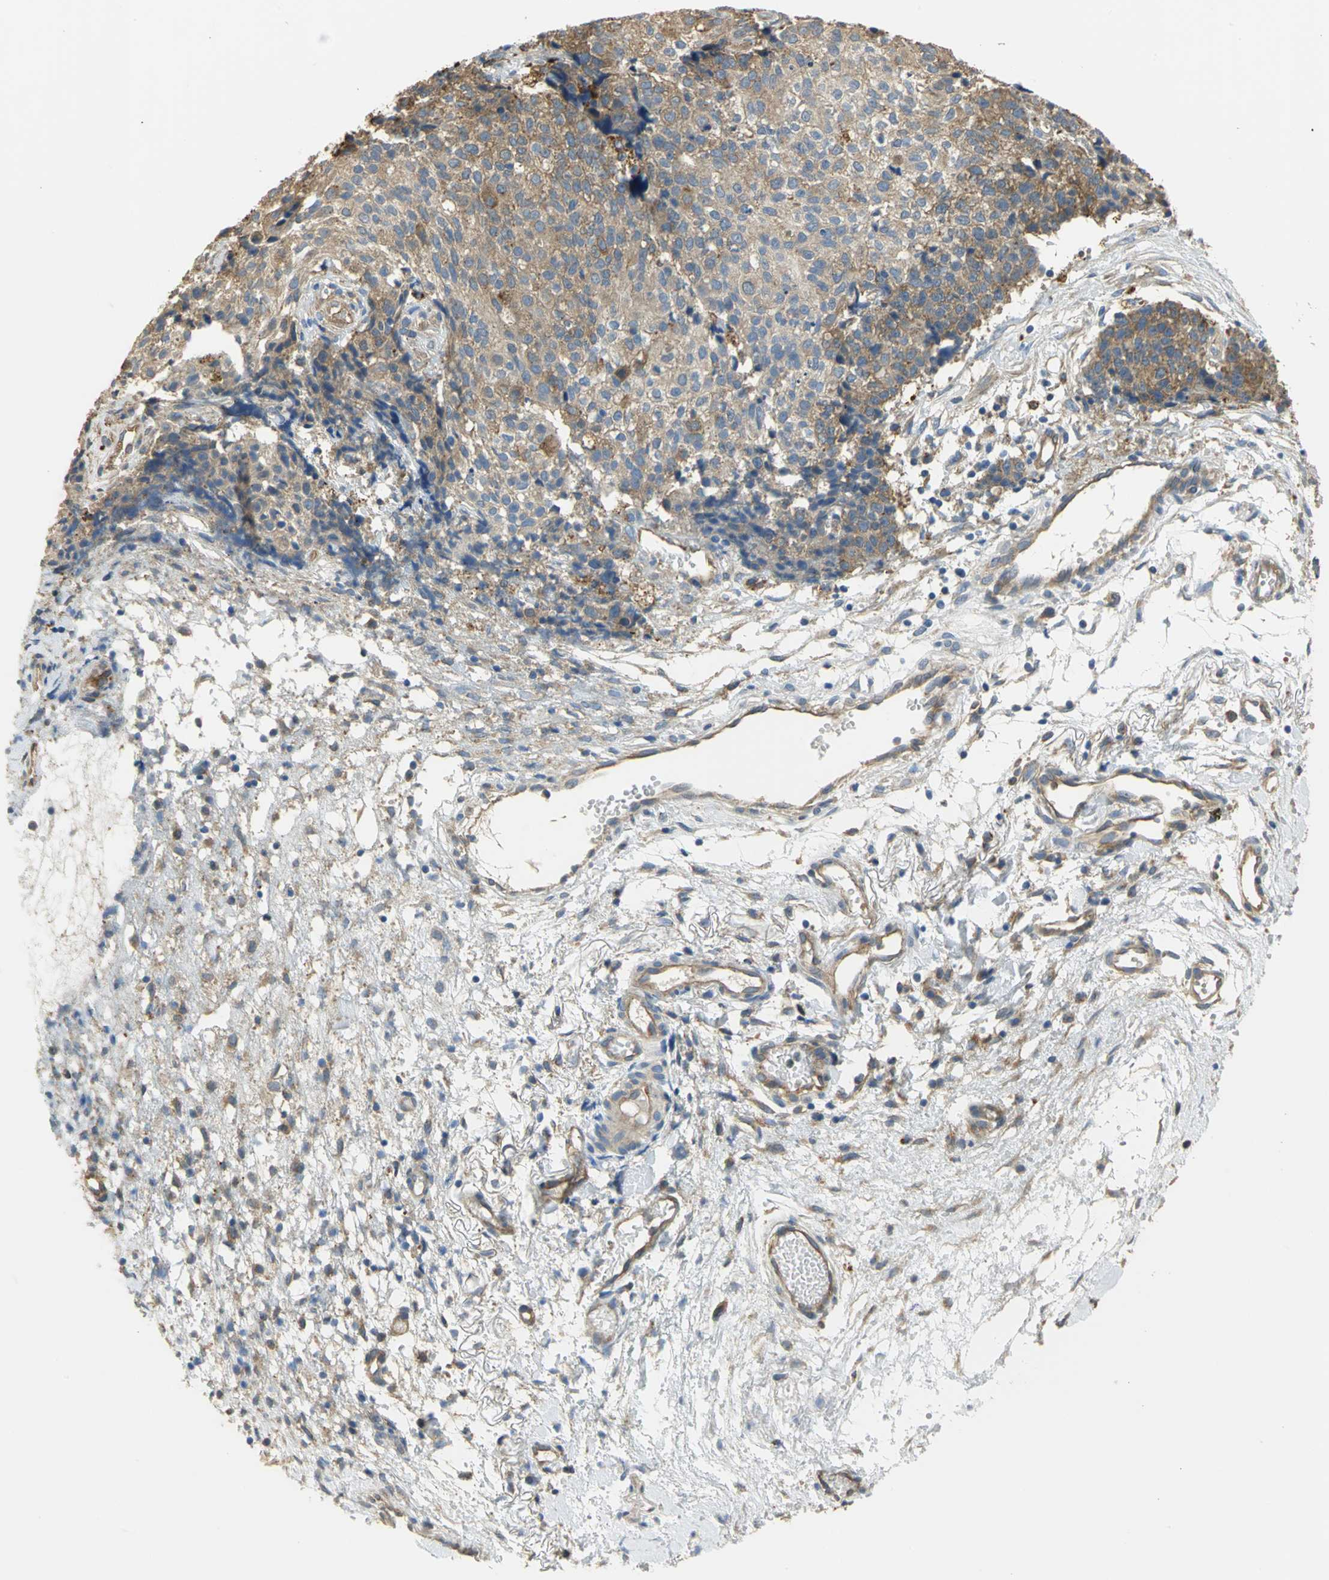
{"staining": {"intensity": "weak", "quantity": "25%-75%", "location": "cytoplasmic/membranous"}, "tissue": "ovarian cancer", "cell_type": "Tumor cells", "image_type": "cancer", "snomed": [{"axis": "morphology", "description": "Carcinoma, endometroid"}, {"axis": "topography", "description": "Ovary"}], "caption": "Endometroid carcinoma (ovarian) stained with DAB immunohistochemistry (IHC) displays low levels of weak cytoplasmic/membranous positivity in approximately 25%-75% of tumor cells.", "gene": "DIAPH2", "patient": {"sex": "female", "age": 42}}